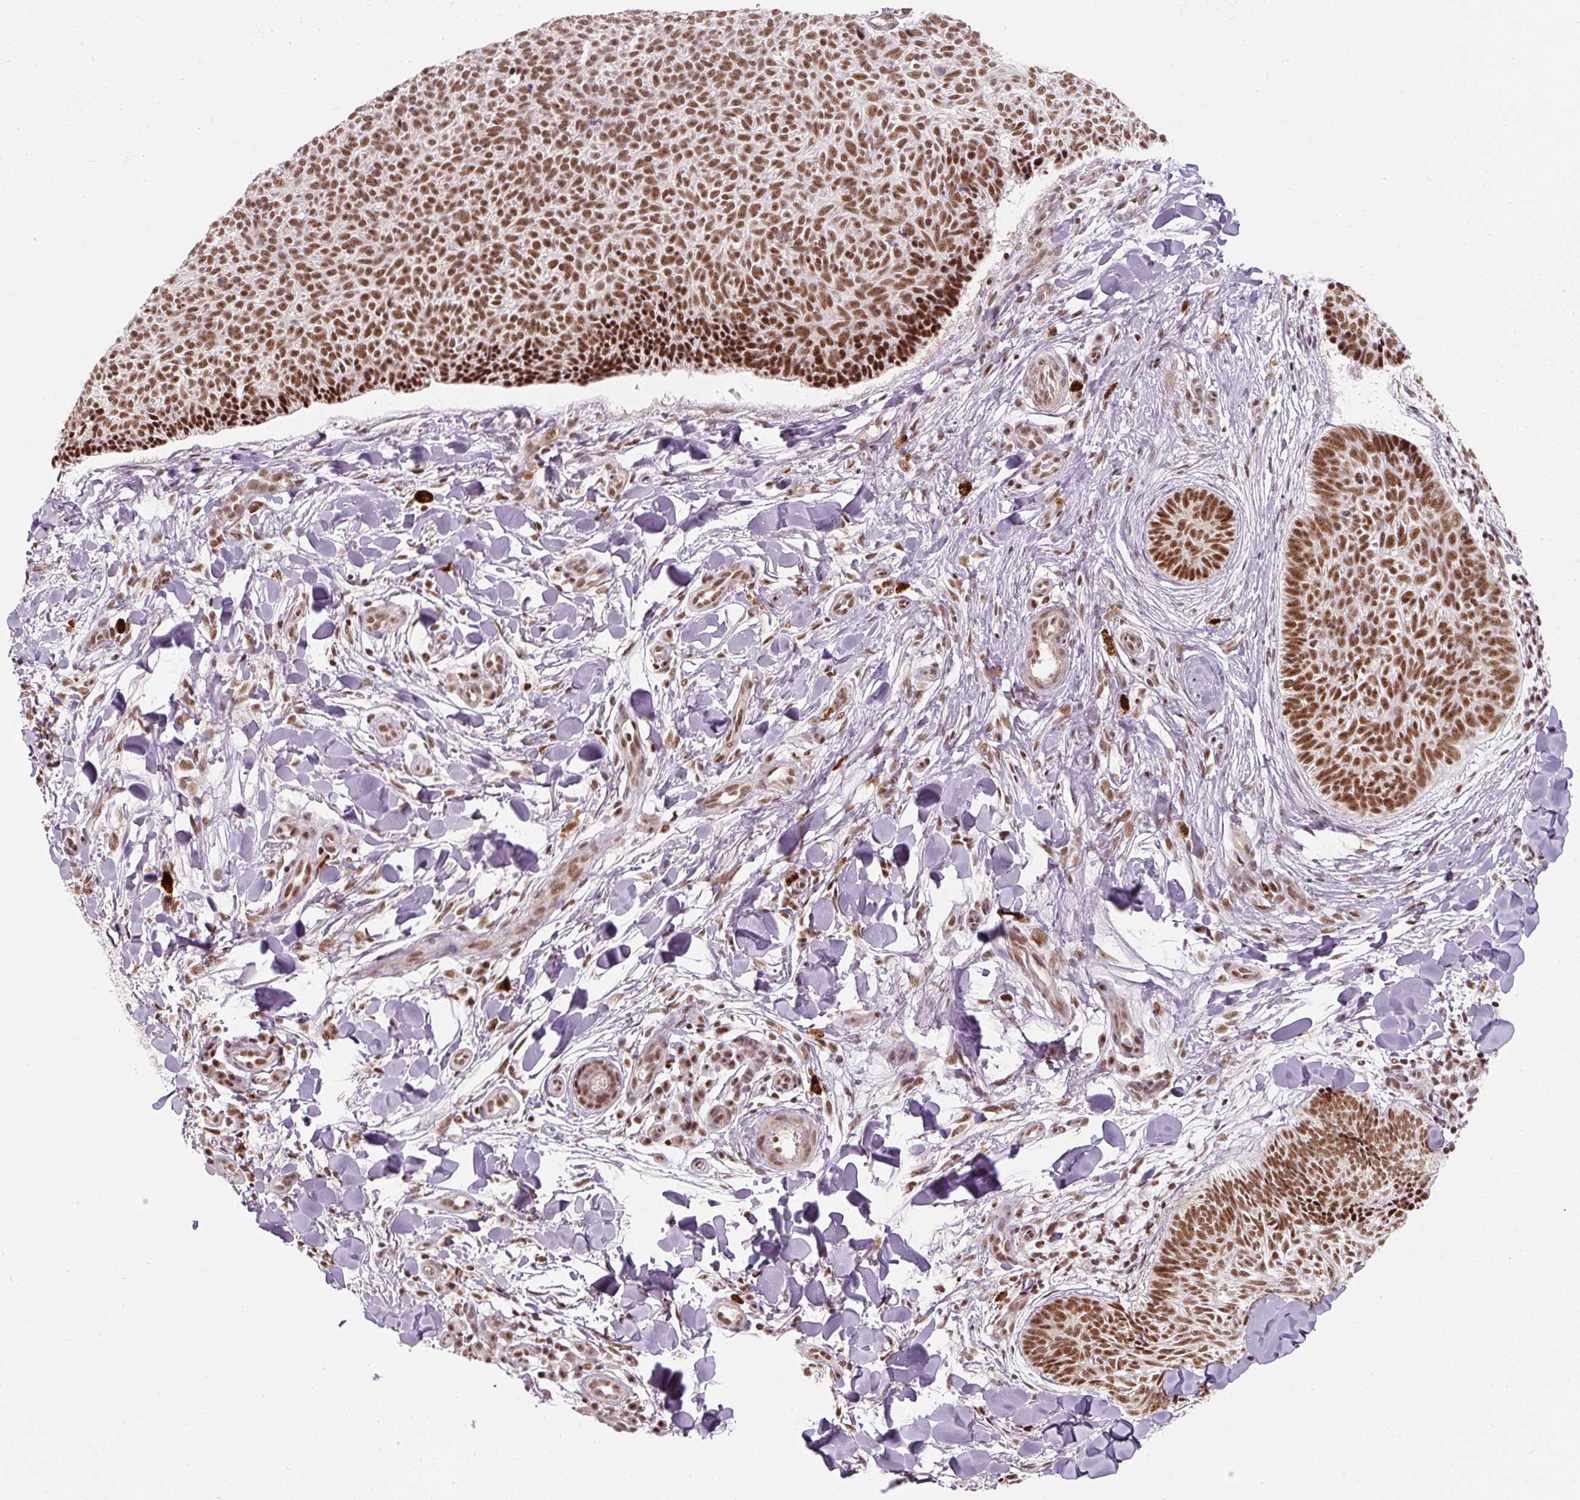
{"staining": {"intensity": "strong", "quantity": ">75%", "location": "nuclear"}, "tissue": "skin cancer", "cell_type": "Tumor cells", "image_type": "cancer", "snomed": [{"axis": "morphology", "description": "Normal tissue, NOS"}, {"axis": "morphology", "description": "Basal cell carcinoma"}, {"axis": "topography", "description": "Skin"}], "caption": "Basal cell carcinoma (skin) stained with immunohistochemistry shows strong nuclear staining in about >75% of tumor cells.", "gene": "U2AF2", "patient": {"sex": "male", "age": 50}}